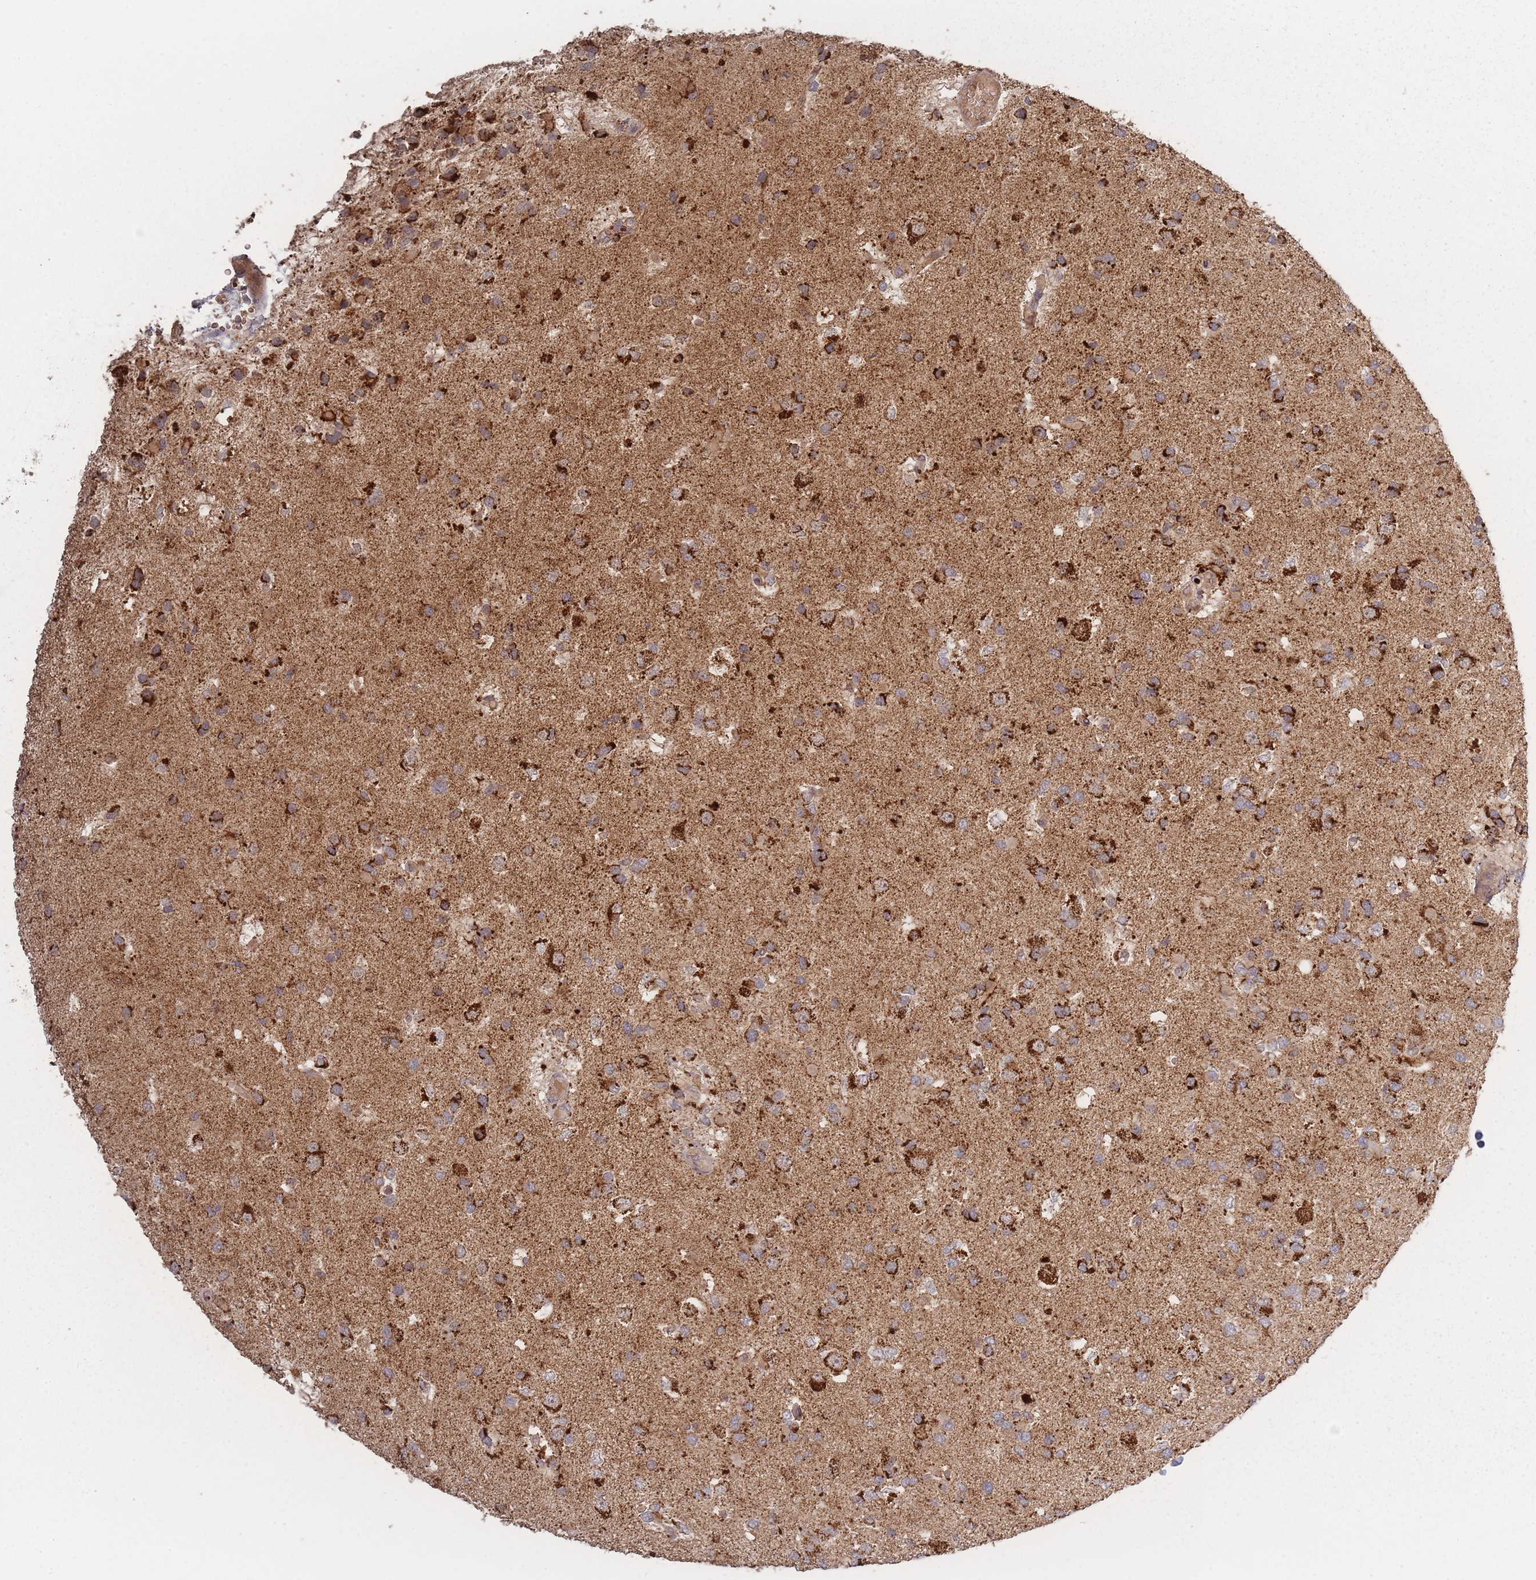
{"staining": {"intensity": "strong", "quantity": ">75%", "location": "cytoplasmic/membranous"}, "tissue": "glioma", "cell_type": "Tumor cells", "image_type": "cancer", "snomed": [{"axis": "morphology", "description": "Glioma, malignant, High grade"}, {"axis": "topography", "description": "Brain"}], "caption": "Tumor cells demonstrate strong cytoplasmic/membranous staining in approximately >75% of cells in glioma.", "gene": "LYRM7", "patient": {"sex": "male", "age": 53}}